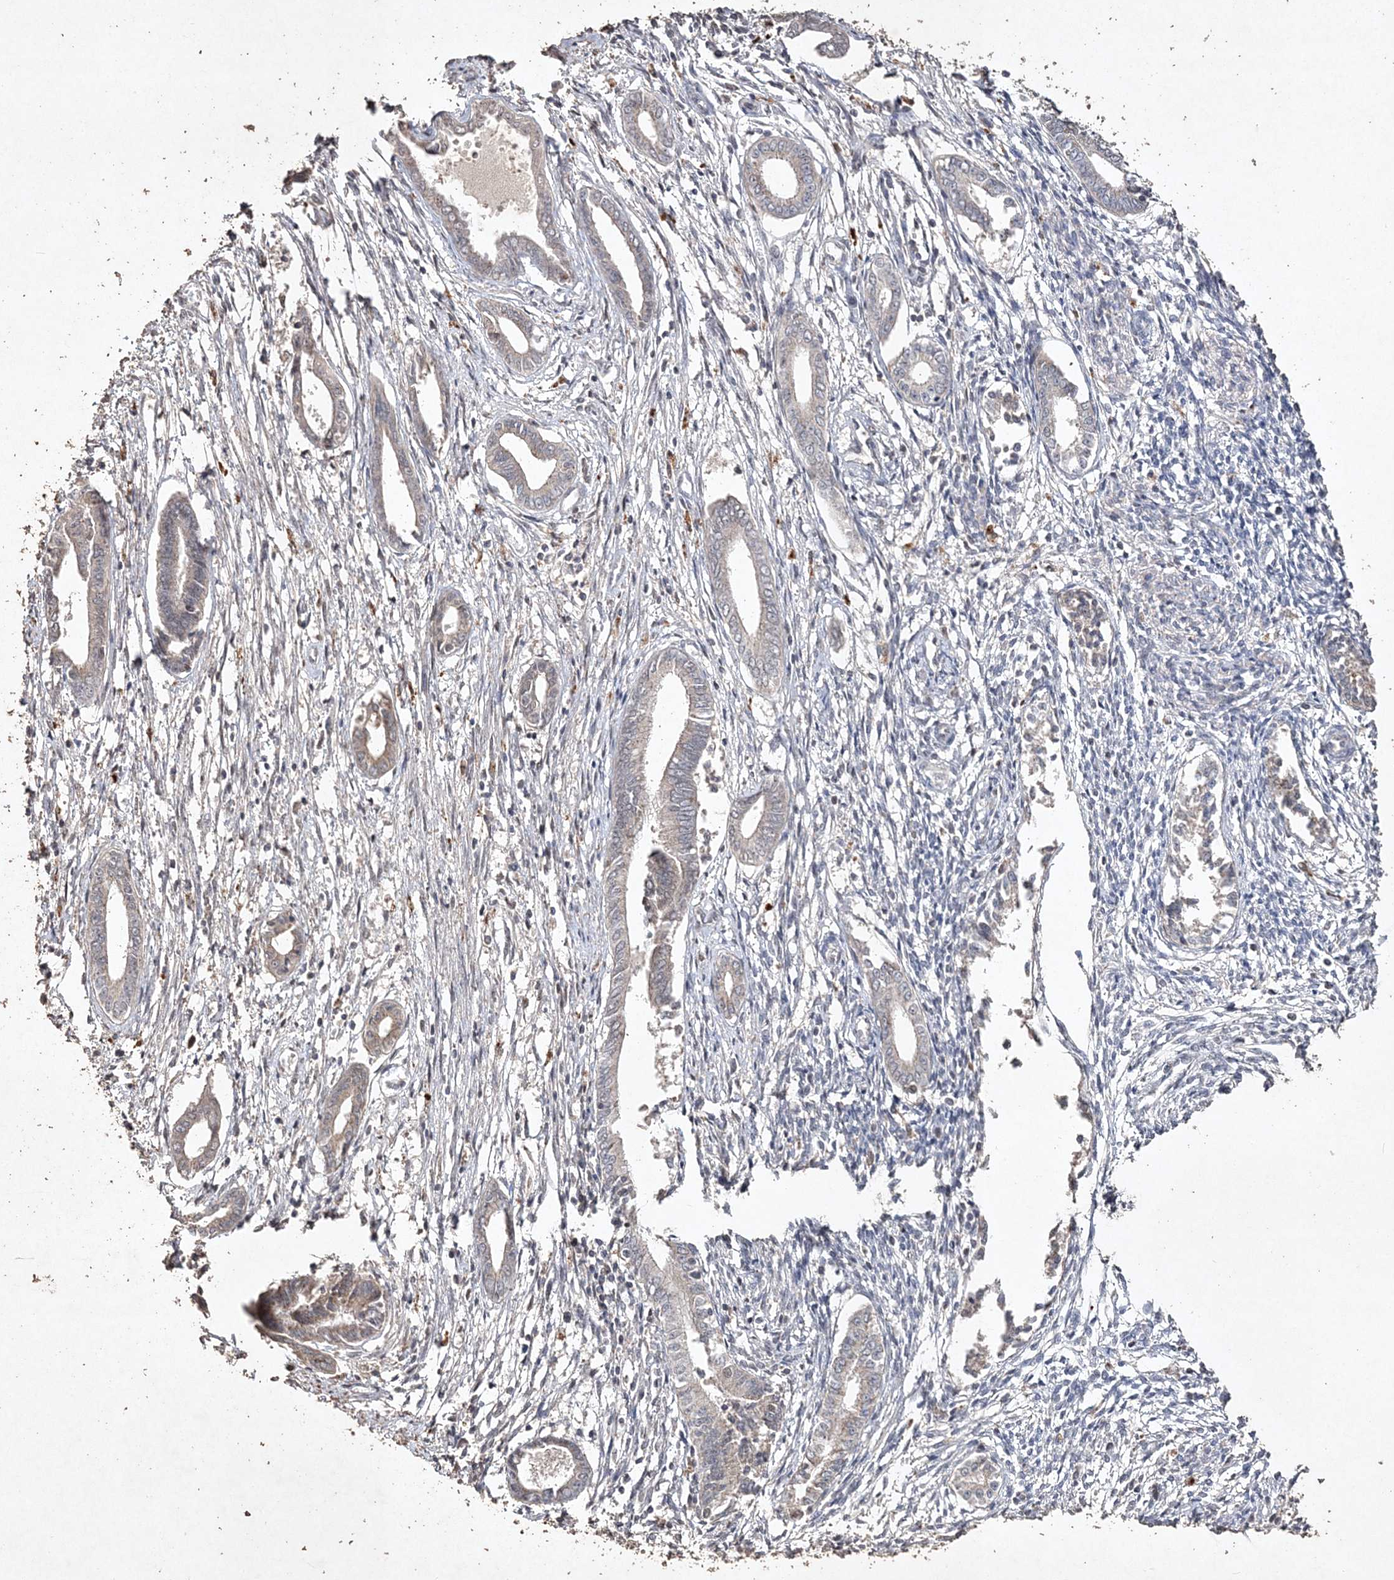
{"staining": {"intensity": "negative", "quantity": "none", "location": "none"}, "tissue": "endometrium", "cell_type": "Cells in endometrial stroma", "image_type": "normal", "snomed": [{"axis": "morphology", "description": "Normal tissue, NOS"}, {"axis": "topography", "description": "Endometrium"}], "caption": "An immunohistochemistry photomicrograph of normal endometrium is shown. There is no staining in cells in endometrial stroma of endometrium.", "gene": "C3orf38", "patient": {"sex": "female", "age": 56}}